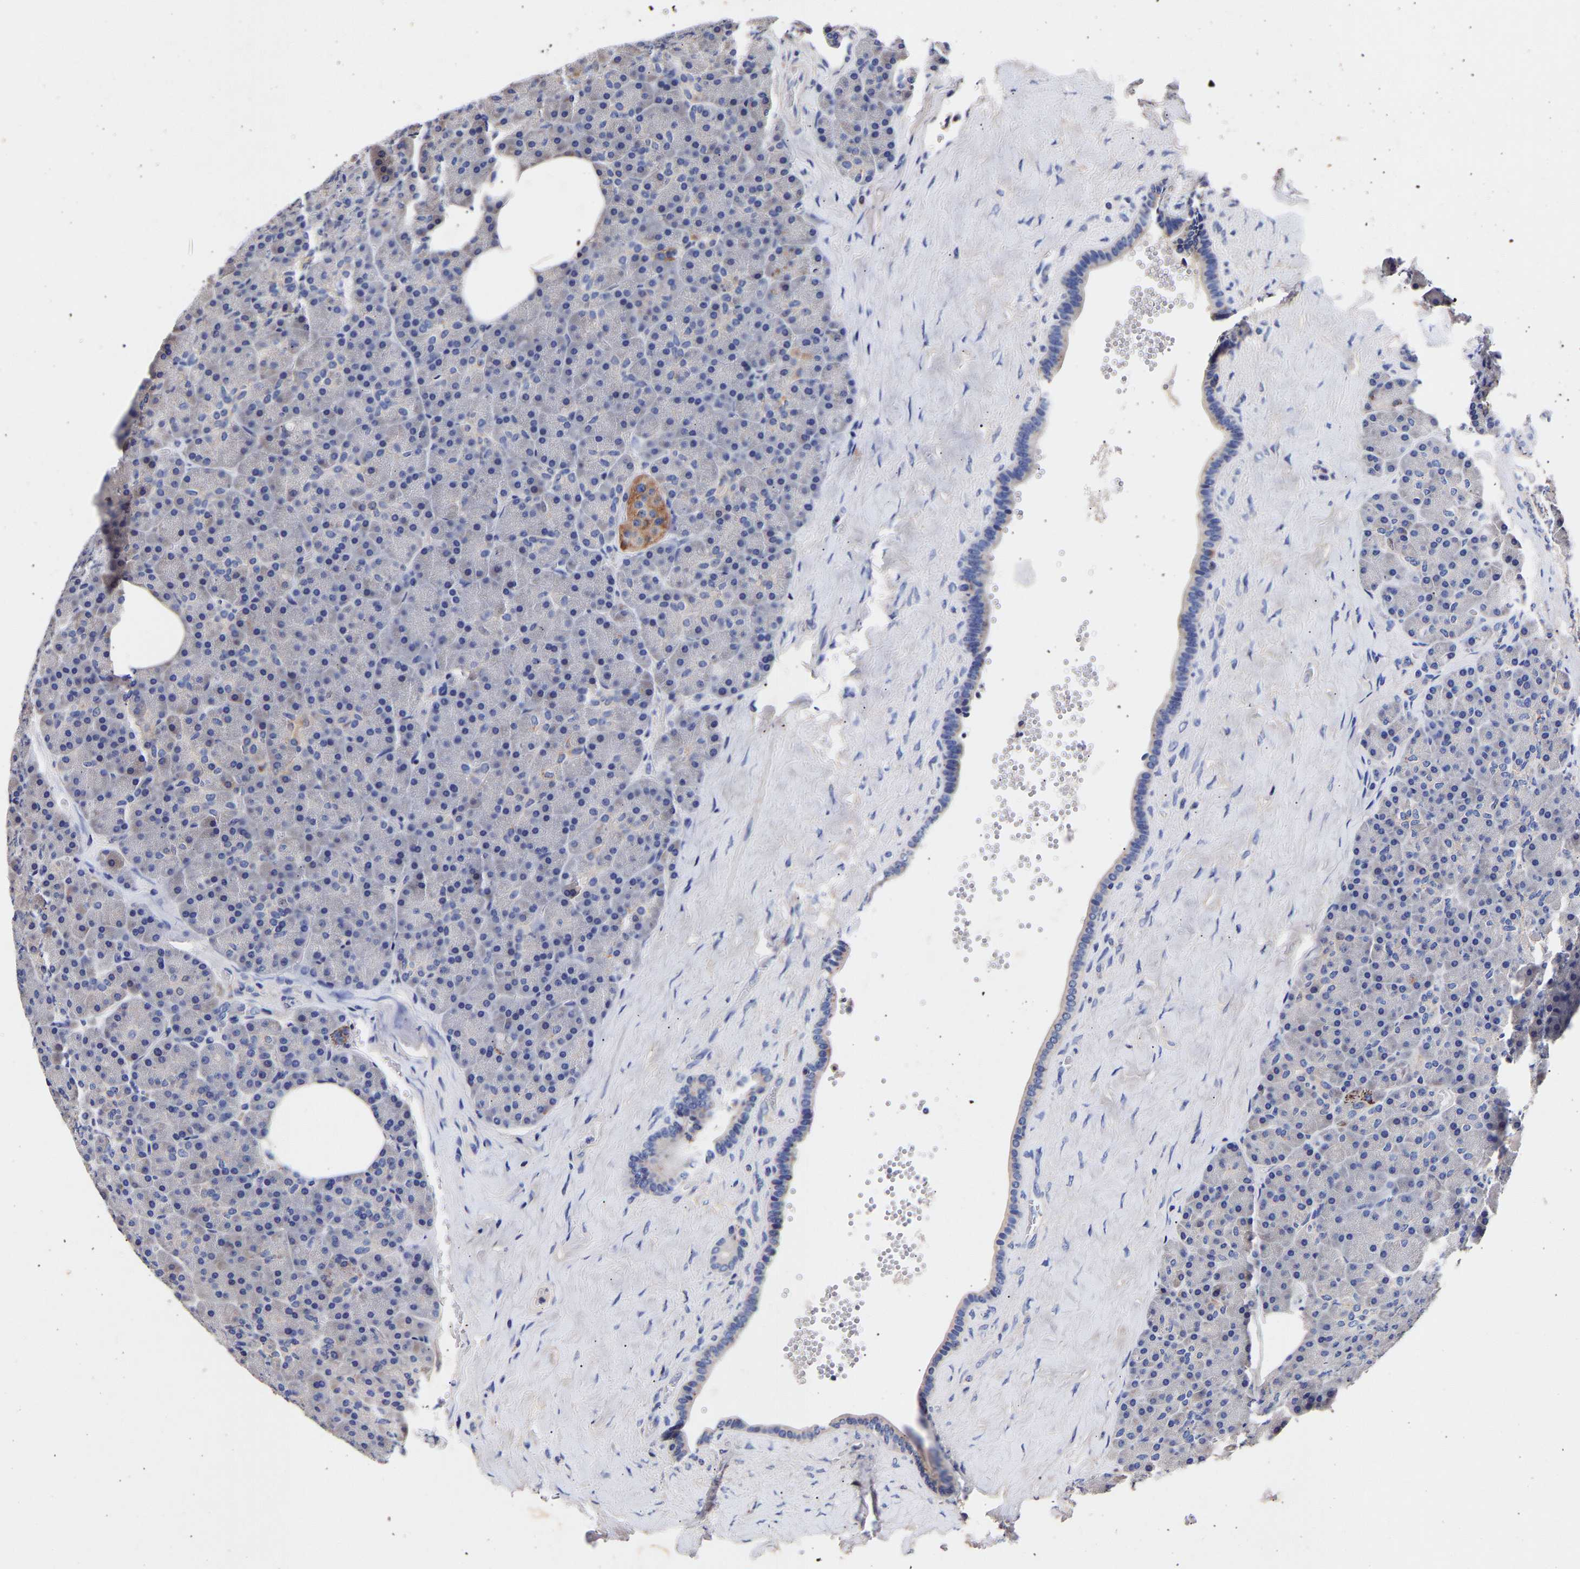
{"staining": {"intensity": "moderate", "quantity": "<25%", "location": "cytoplasmic/membranous"}, "tissue": "pancreas", "cell_type": "Exocrine glandular cells", "image_type": "normal", "snomed": [{"axis": "morphology", "description": "Normal tissue, NOS"}, {"axis": "morphology", "description": "Carcinoid, malignant, NOS"}, {"axis": "topography", "description": "Pancreas"}], "caption": "Approximately <25% of exocrine glandular cells in benign pancreas reveal moderate cytoplasmic/membranous protein staining as visualized by brown immunohistochemical staining.", "gene": "SEM1", "patient": {"sex": "female", "age": 35}}